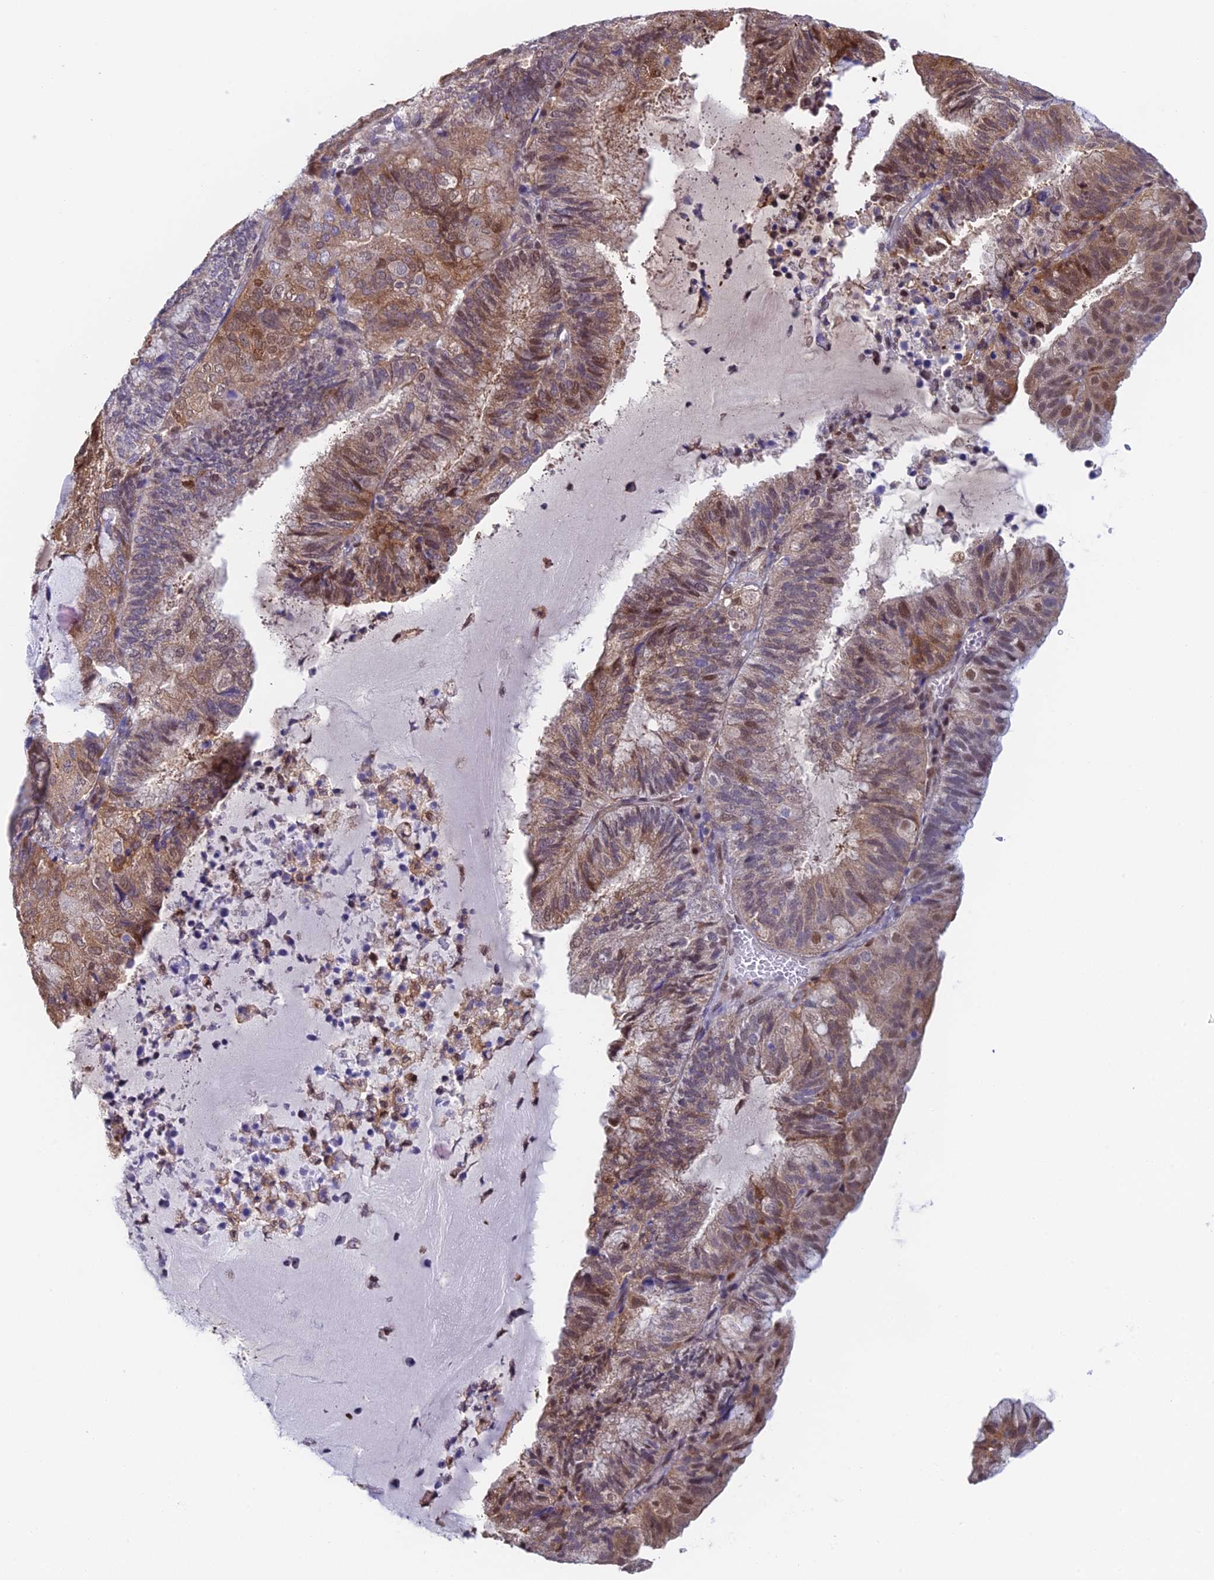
{"staining": {"intensity": "moderate", "quantity": "25%-75%", "location": "cytoplasmic/membranous,nuclear"}, "tissue": "endometrial cancer", "cell_type": "Tumor cells", "image_type": "cancer", "snomed": [{"axis": "morphology", "description": "Adenocarcinoma, NOS"}, {"axis": "topography", "description": "Endometrium"}], "caption": "This histopathology image shows adenocarcinoma (endometrial) stained with IHC to label a protein in brown. The cytoplasmic/membranous and nuclear of tumor cells show moderate positivity for the protein. Nuclei are counter-stained blue.", "gene": "MRPL17", "patient": {"sex": "female", "age": 81}}